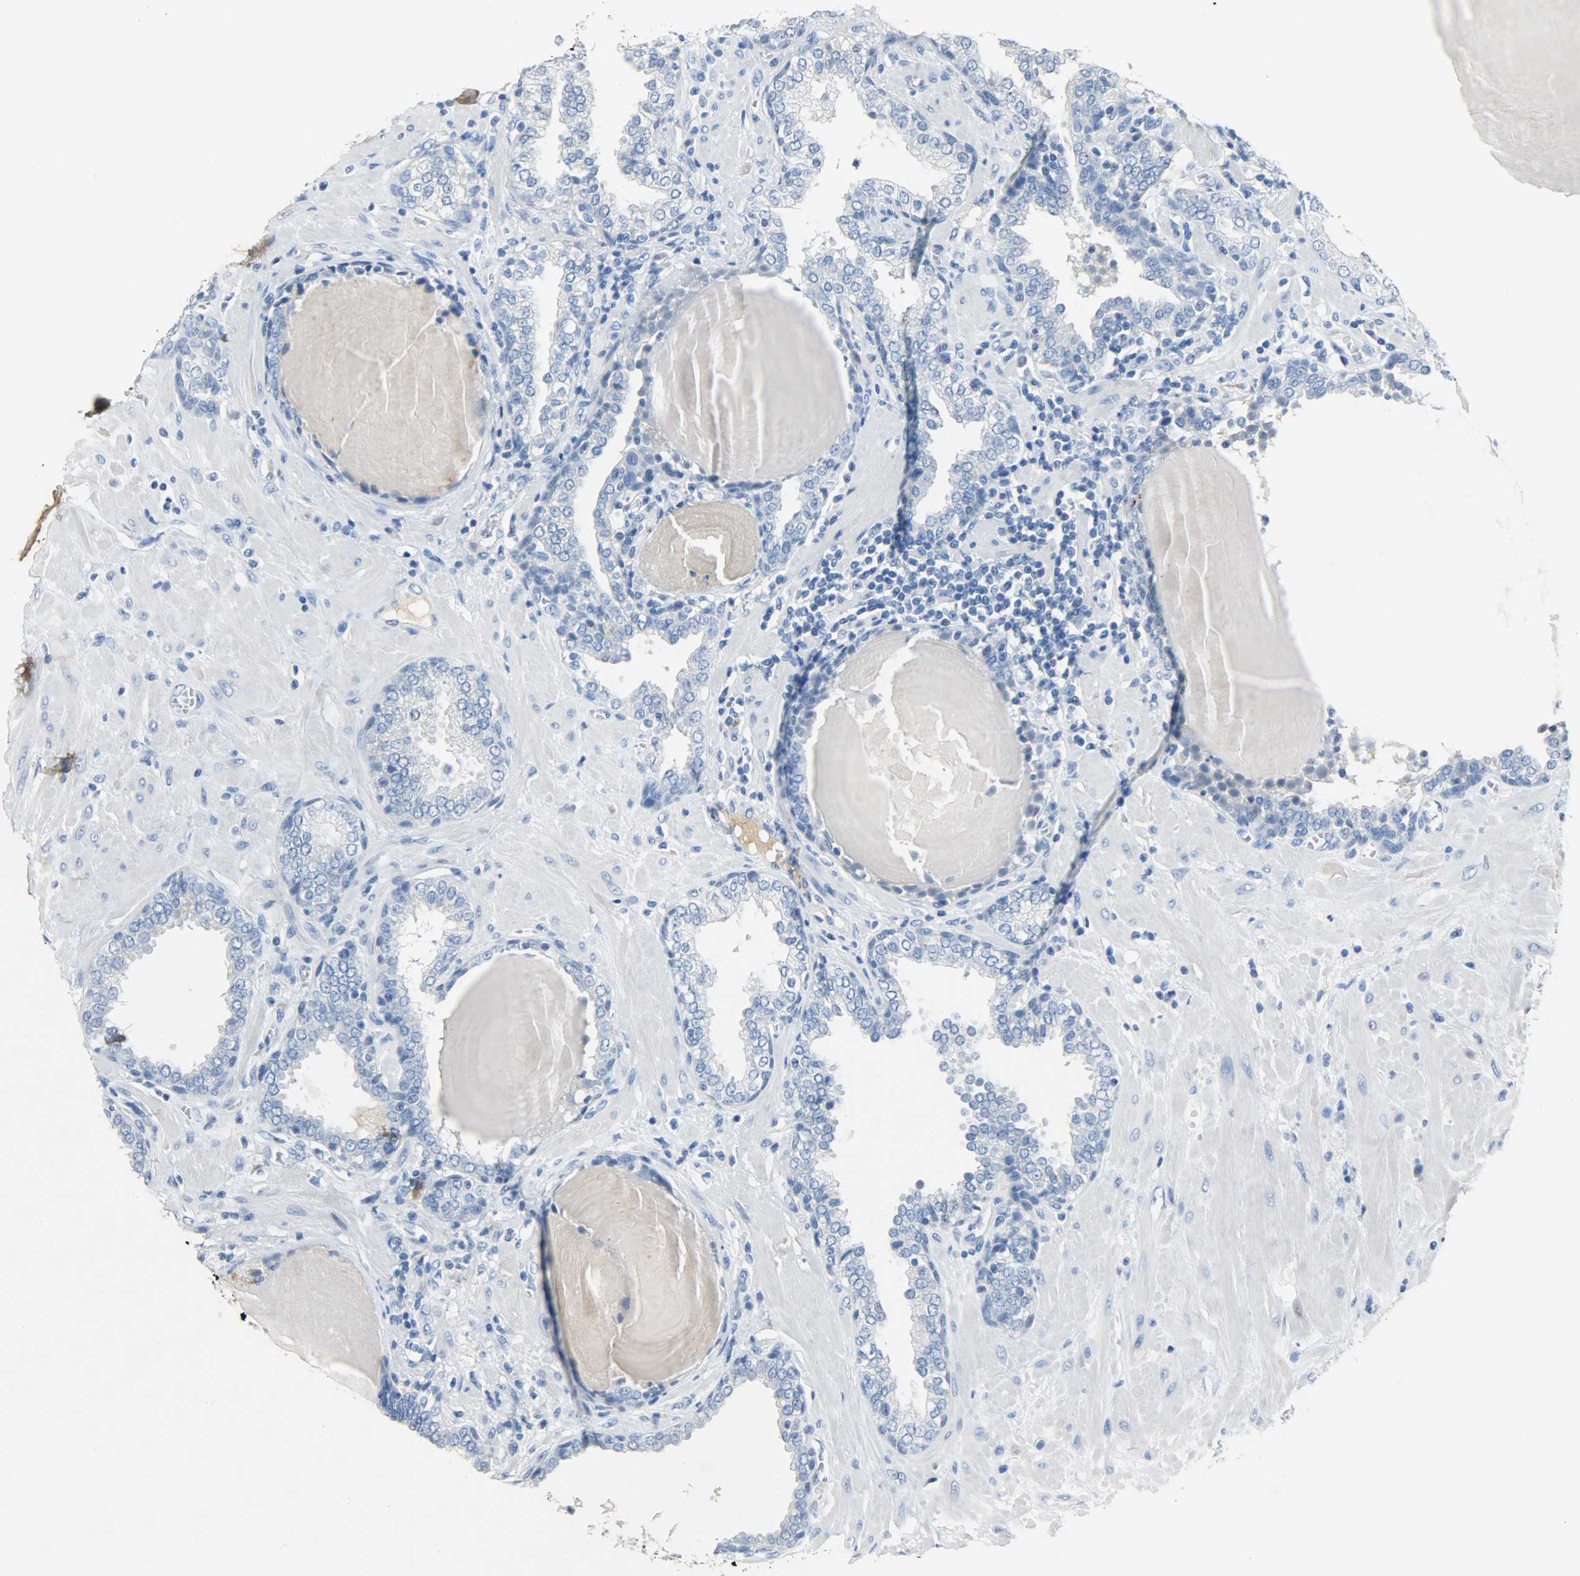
{"staining": {"intensity": "negative", "quantity": "none", "location": "none"}, "tissue": "prostate", "cell_type": "Glandular cells", "image_type": "normal", "snomed": [{"axis": "morphology", "description": "Normal tissue, NOS"}, {"axis": "topography", "description": "Prostate"}], "caption": "IHC image of unremarkable prostate stained for a protein (brown), which exhibits no expression in glandular cells.", "gene": "CRP", "patient": {"sex": "male", "age": 51}}